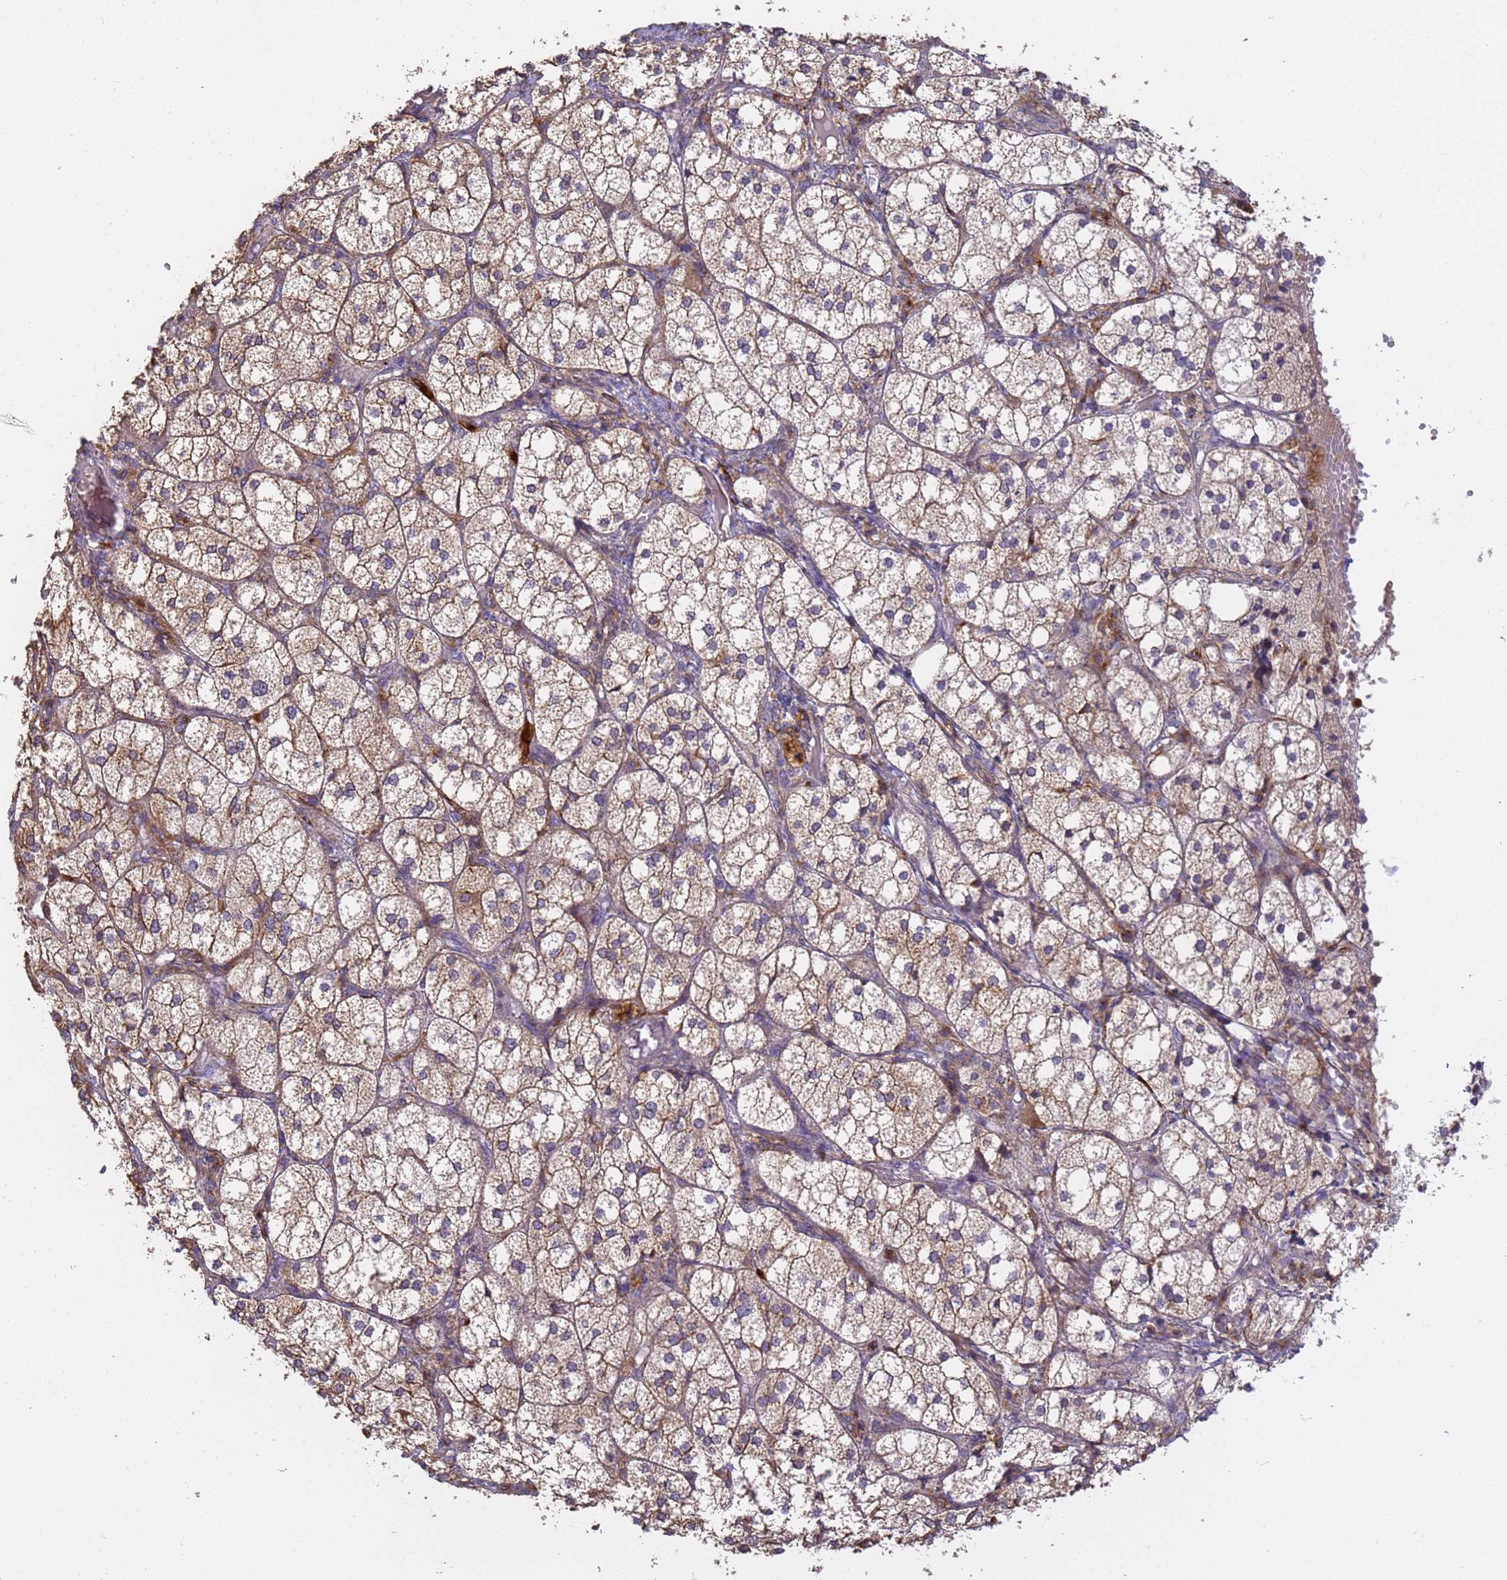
{"staining": {"intensity": "moderate", "quantity": "25%-75%", "location": "cytoplasmic/membranous"}, "tissue": "adrenal gland", "cell_type": "Glandular cells", "image_type": "normal", "snomed": [{"axis": "morphology", "description": "Normal tissue, NOS"}, {"axis": "topography", "description": "Adrenal gland"}], "caption": "Adrenal gland stained for a protein demonstrates moderate cytoplasmic/membranous positivity in glandular cells. Immunohistochemistry stains the protein of interest in brown and the nuclei are stained blue.", "gene": "M6PR", "patient": {"sex": "female", "age": 61}}